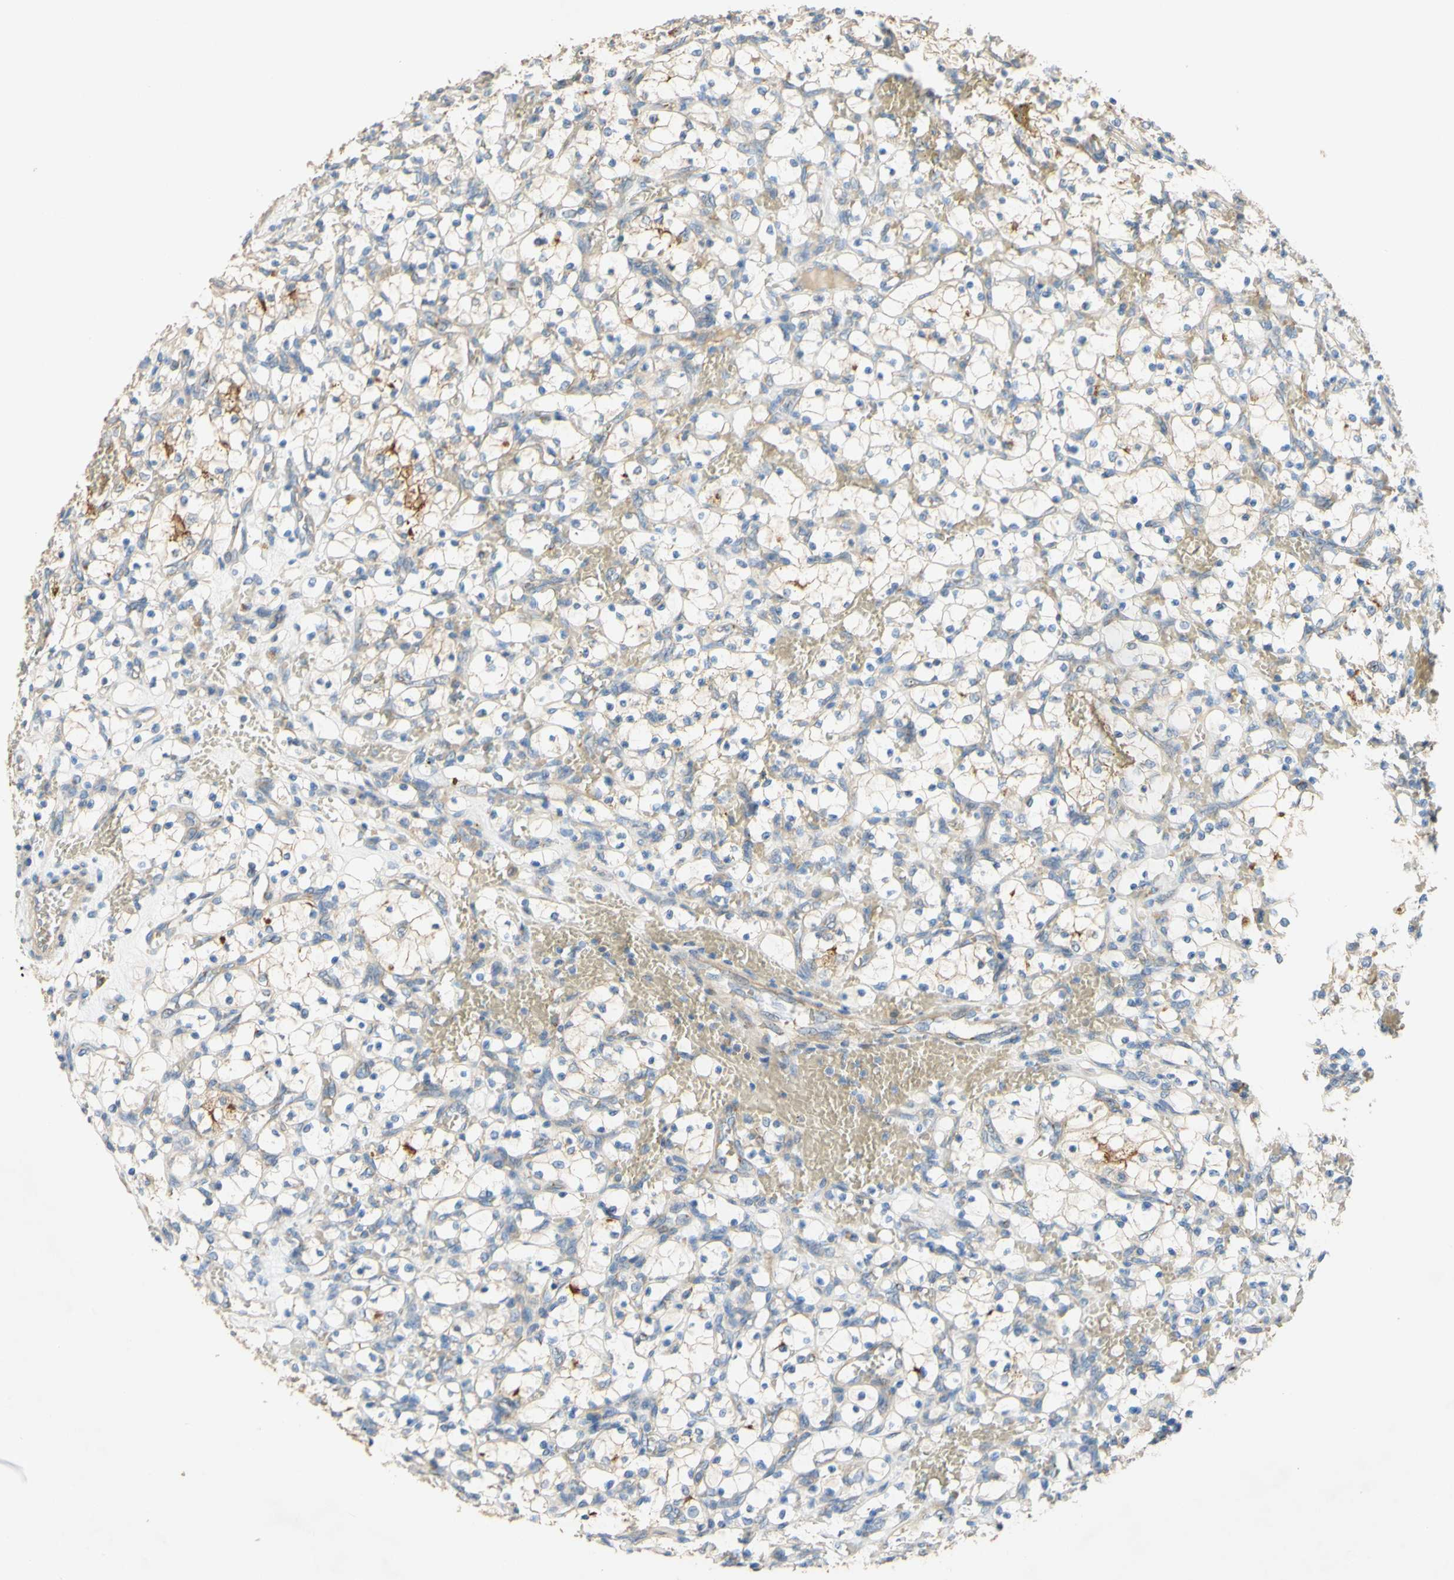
{"staining": {"intensity": "moderate", "quantity": "25%-75%", "location": "cytoplasmic/membranous"}, "tissue": "renal cancer", "cell_type": "Tumor cells", "image_type": "cancer", "snomed": [{"axis": "morphology", "description": "Adenocarcinoma, NOS"}, {"axis": "topography", "description": "Kidney"}], "caption": "DAB (3,3'-diaminobenzidine) immunohistochemical staining of renal cancer exhibits moderate cytoplasmic/membranous protein staining in approximately 25%-75% of tumor cells. The protein of interest is stained brown, and the nuclei are stained in blue (DAB IHC with brightfield microscopy, high magnification).", "gene": "DKK3", "patient": {"sex": "female", "age": 69}}